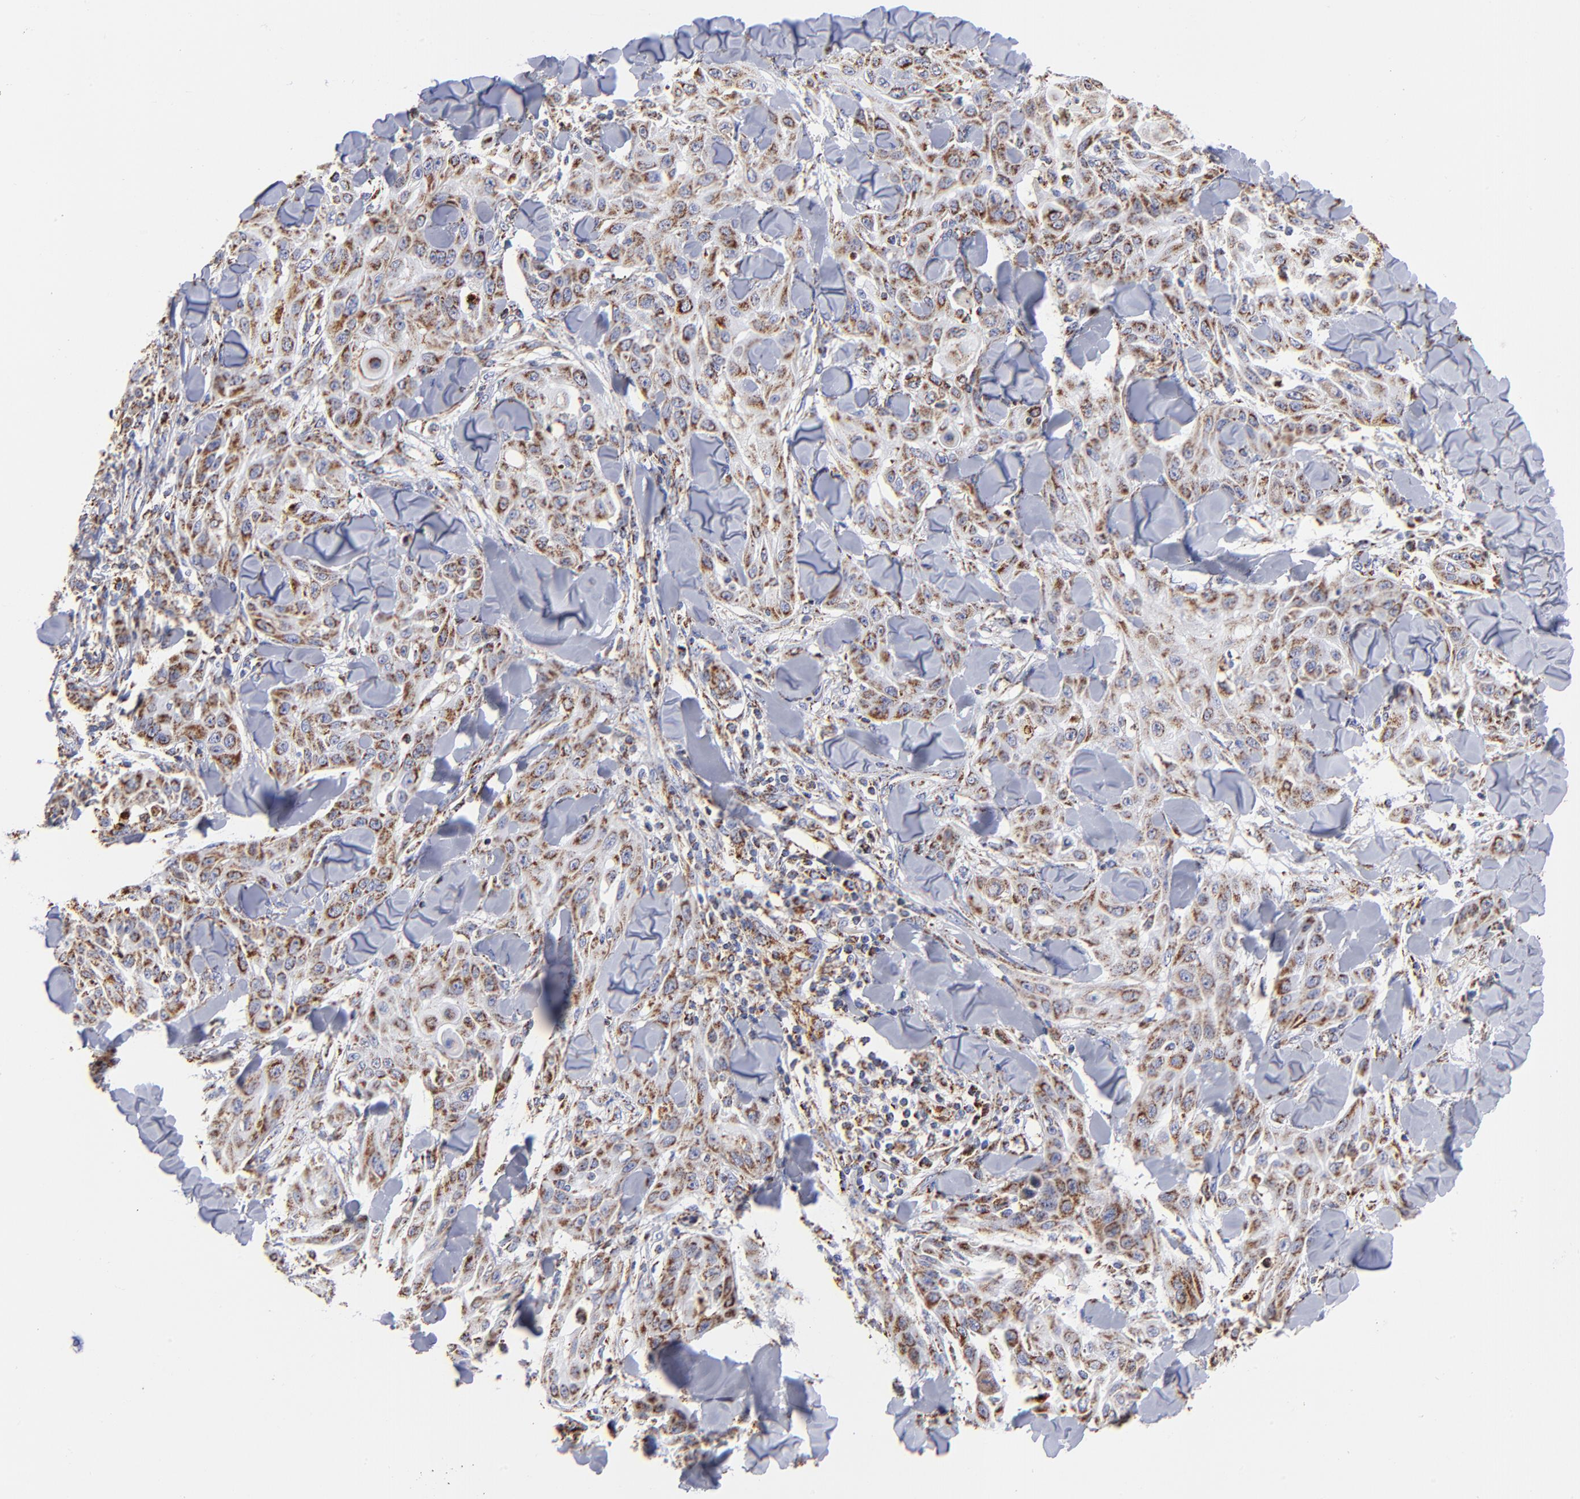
{"staining": {"intensity": "strong", "quantity": ">75%", "location": "cytoplasmic/membranous"}, "tissue": "skin cancer", "cell_type": "Tumor cells", "image_type": "cancer", "snomed": [{"axis": "morphology", "description": "Squamous cell carcinoma, NOS"}, {"axis": "topography", "description": "Skin"}], "caption": "Immunohistochemistry (IHC) micrograph of neoplastic tissue: squamous cell carcinoma (skin) stained using immunohistochemistry (IHC) shows high levels of strong protein expression localized specifically in the cytoplasmic/membranous of tumor cells, appearing as a cytoplasmic/membranous brown color.", "gene": "PHB1", "patient": {"sex": "male", "age": 24}}